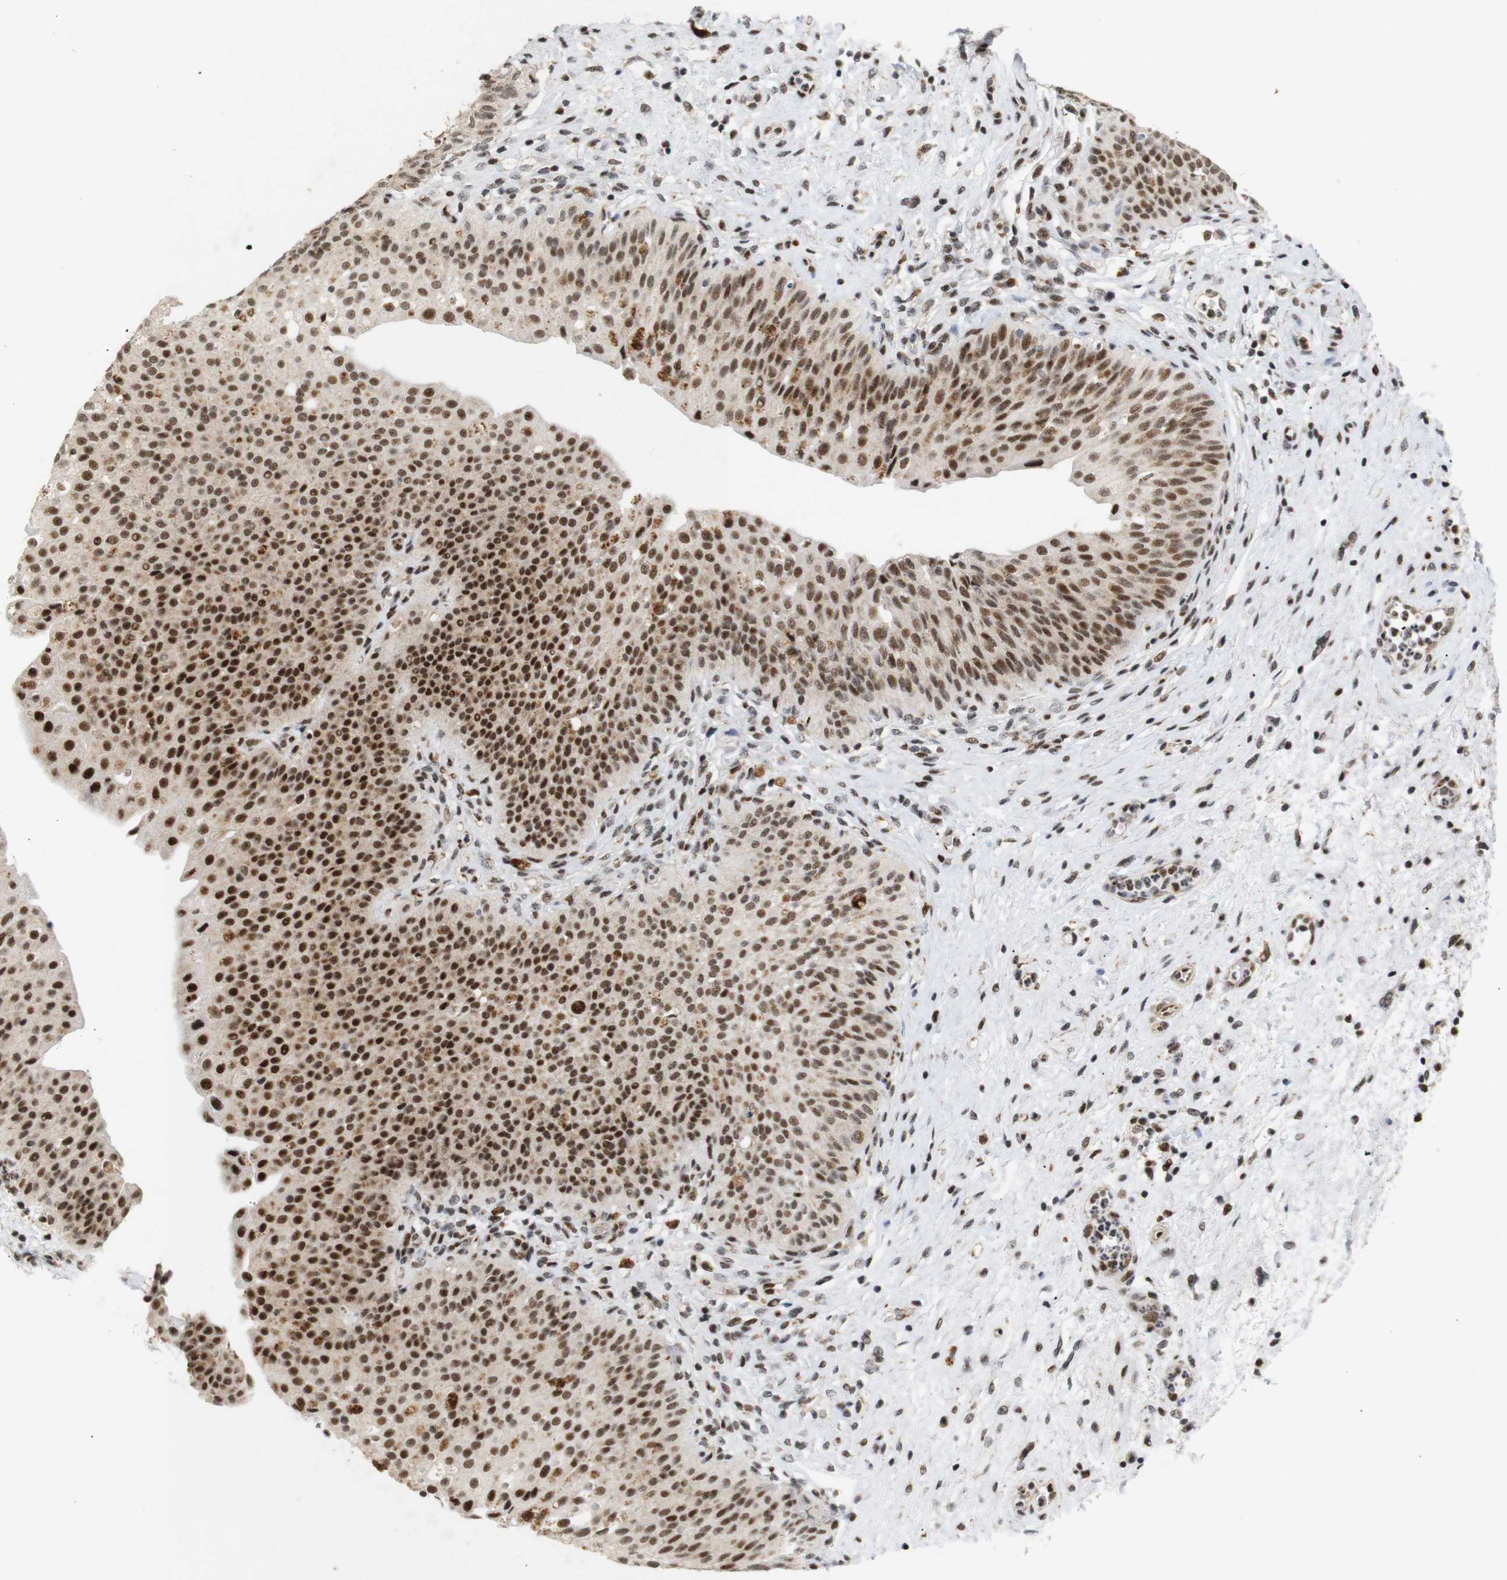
{"staining": {"intensity": "strong", "quantity": ">75%", "location": "cytoplasmic/membranous,nuclear"}, "tissue": "urinary bladder", "cell_type": "Urothelial cells", "image_type": "normal", "snomed": [{"axis": "morphology", "description": "Normal tissue, NOS"}, {"axis": "topography", "description": "Urinary bladder"}], "caption": "This histopathology image exhibits immunohistochemistry (IHC) staining of normal human urinary bladder, with high strong cytoplasmic/membranous,nuclear expression in approximately >75% of urothelial cells.", "gene": "PYM1", "patient": {"sex": "male", "age": 46}}